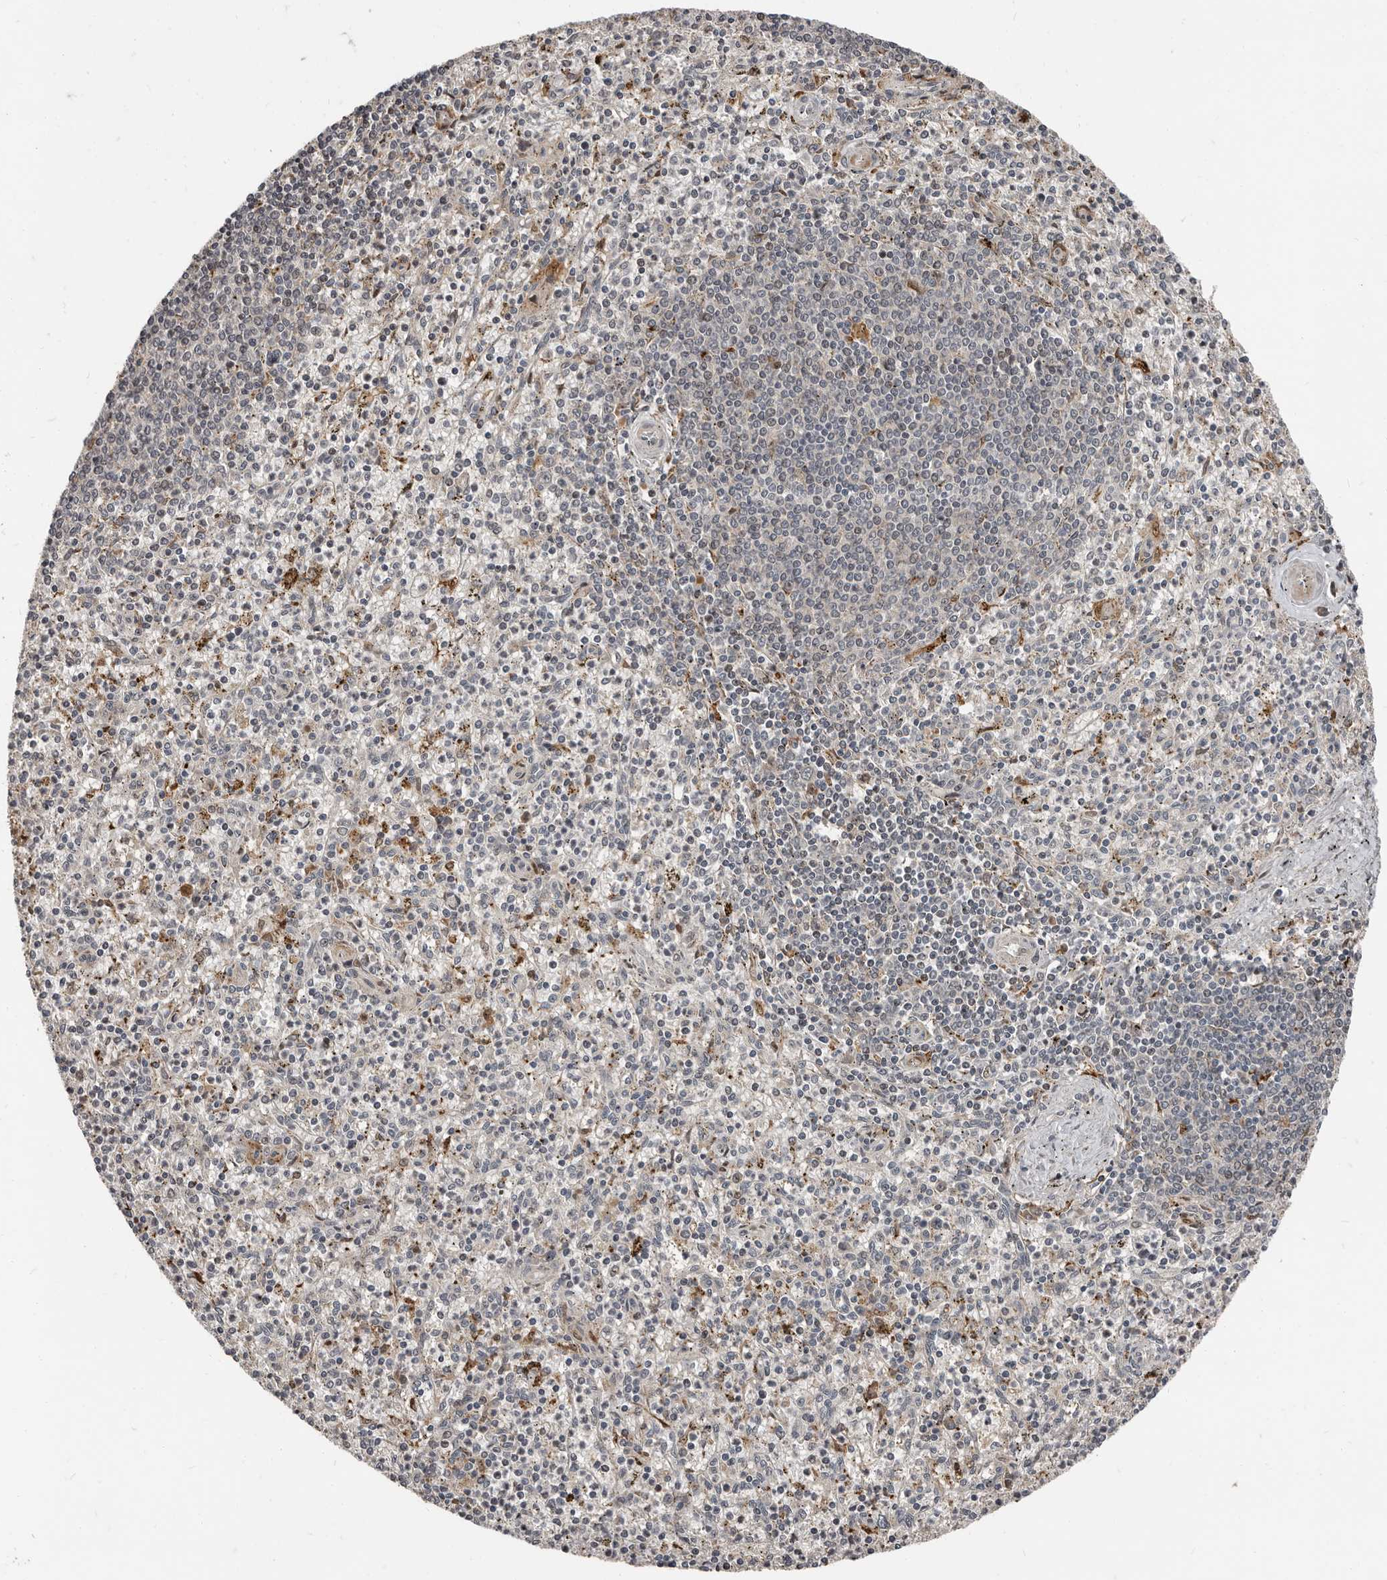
{"staining": {"intensity": "weak", "quantity": "<25%", "location": "cytoplasmic/membranous"}, "tissue": "spleen", "cell_type": "Cells in red pulp", "image_type": "normal", "snomed": [{"axis": "morphology", "description": "Normal tissue, NOS"}, {"axis": "topography", "description": "Spleen"}], "caption": "Immunohistochemistry (IHC) histopathology image of unremarkable spleen: human spleen stained with DAB demonstrates no significant protein positivity in cells in red pulp.", "gene": "APOL6", "patient": {"sex": "male", "age": 72}}